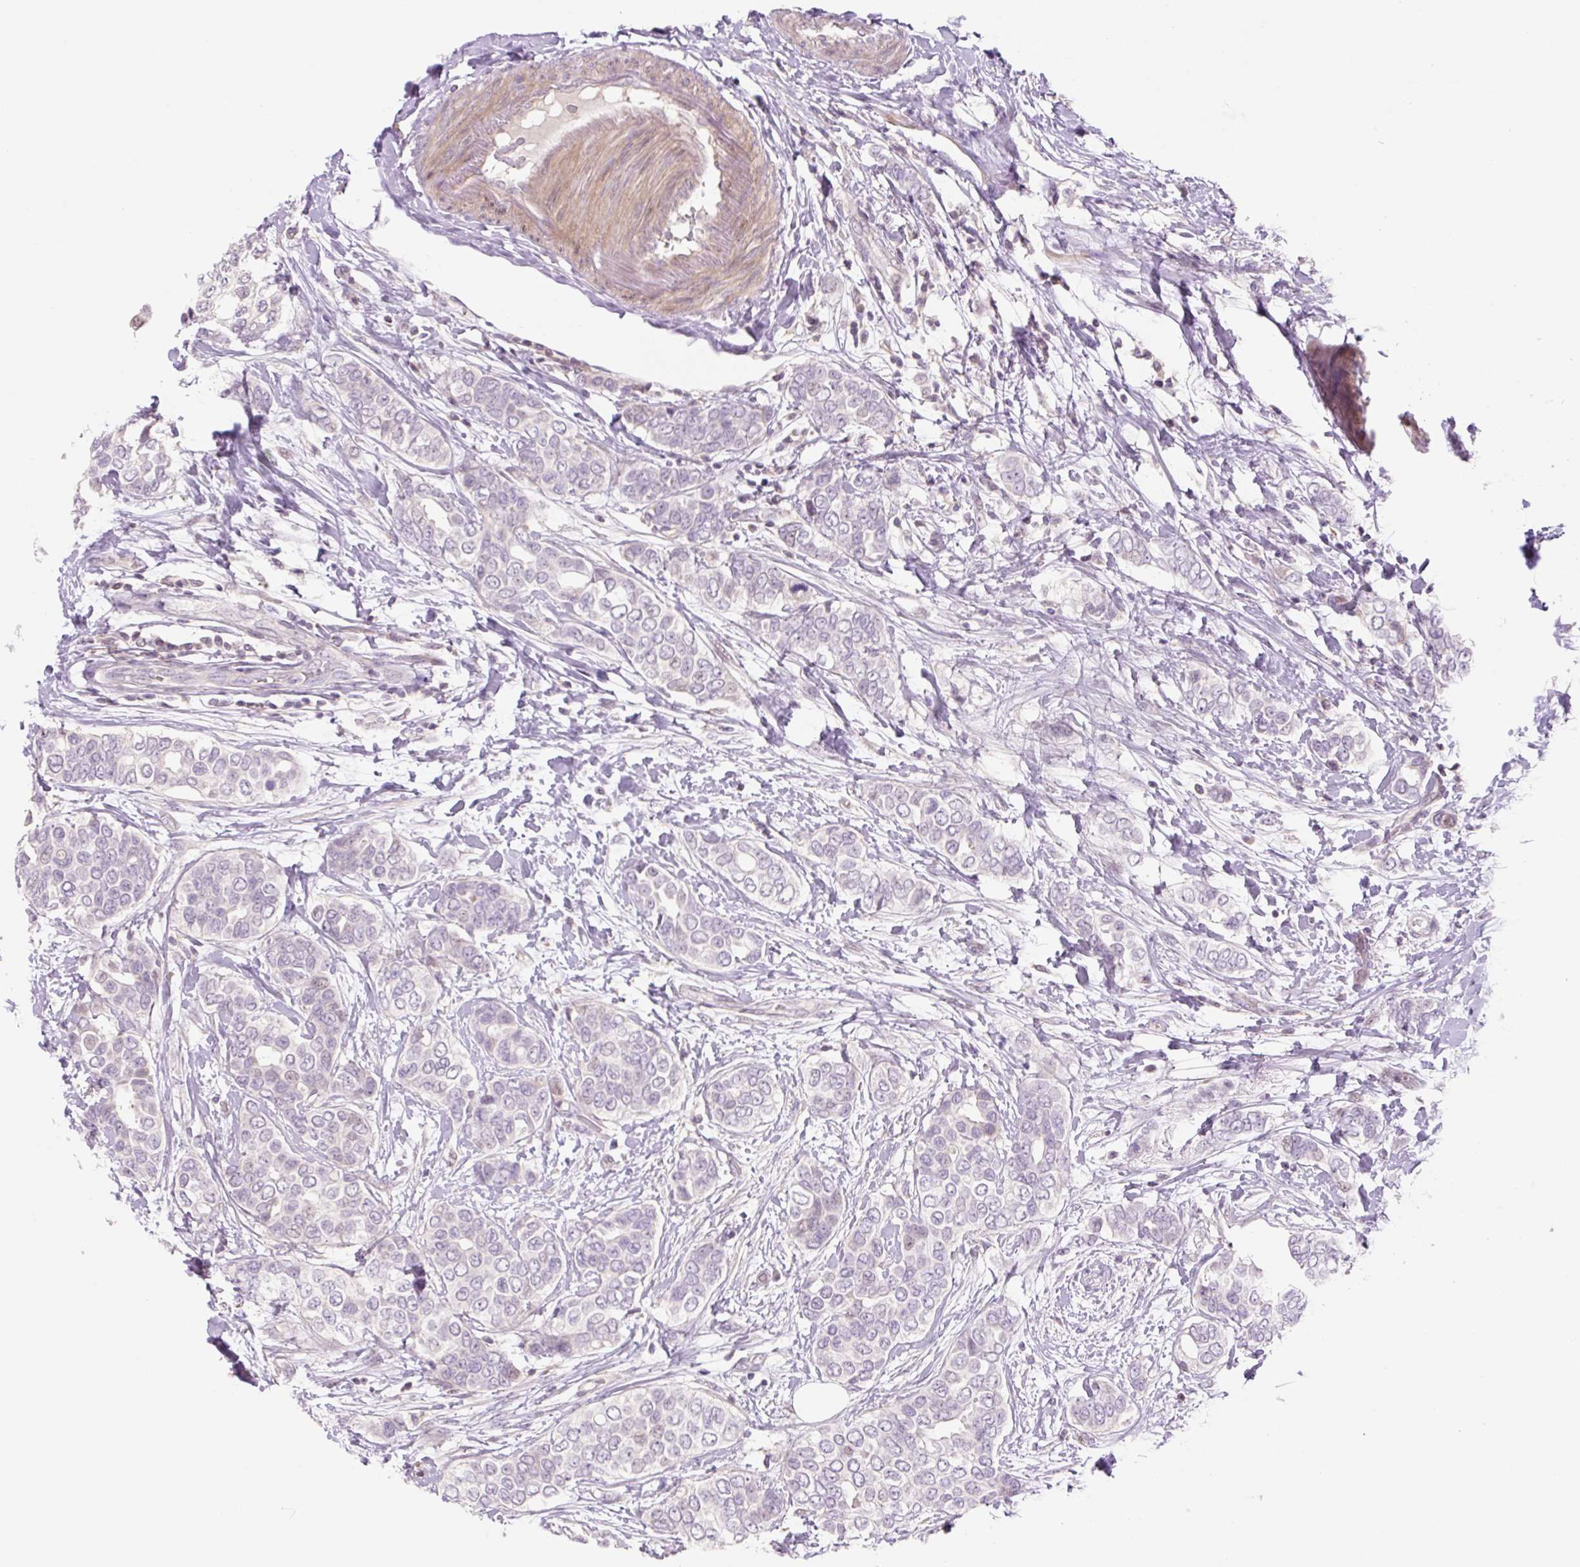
{"staining": {"intensity": "negative", "quantity": "none", "location": "none"}, "tissue": "breast cancer", "cell_type": "Tumor cells", "image_type": "cancer", "snomed": [{"axis": "morphology", "description": "Lobular carcinoma"}, {"axis": "topography", "description": "Breast"}], "caption": "Immunohistochemistry (IHC) photomicrograph of human breast cancer (lobular carcinoma) stained for a protein (brown), which displays no positivity in tumor cells.", "gene": "ZNF552", "patient": {"sex": "female", "age": 51}}